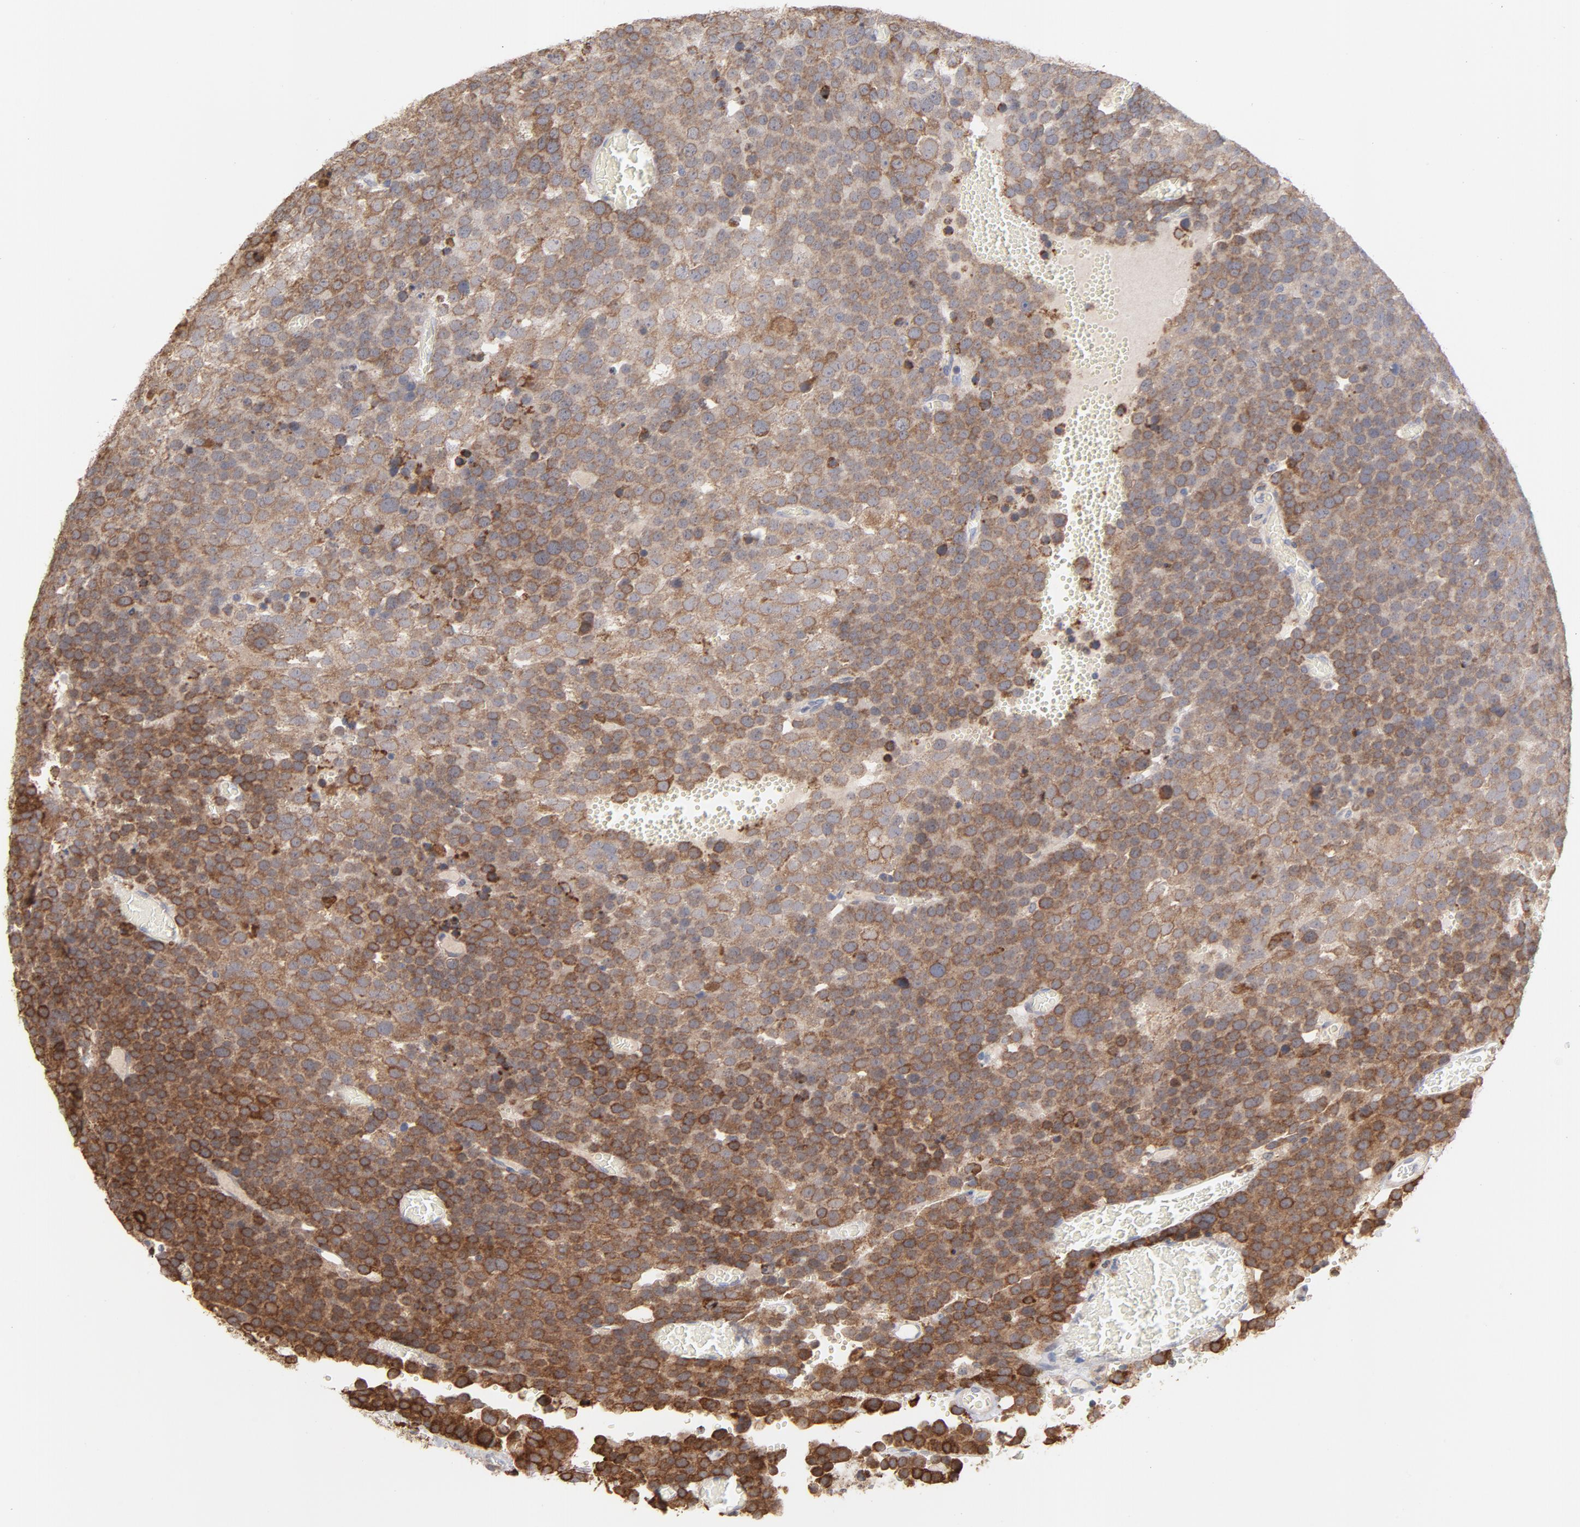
{"staining": {"intensity": "moderate", "quantity": ">75%", "location": "cytoplasmic/membranous"}, "tissue": "testis cancer", "cell_type": "Tumor cells", "image_type": "cancer", "snomed": [{"axis": "morphology", "description": "Seminoma, NOS"}, {"axis": "topography", "description": "Testis"}], "caption": "High-power microscopy captured an IHC micrograph of testis cancer (seminoma), revealing moderate cytoplasmic/membranous staining in about >75% of tumor cells. (DAB = brown stain, brightfield microscopy at high magnification).", "gene": "PPFIBP2", "patient": {"sex": "male", "age": 71}}